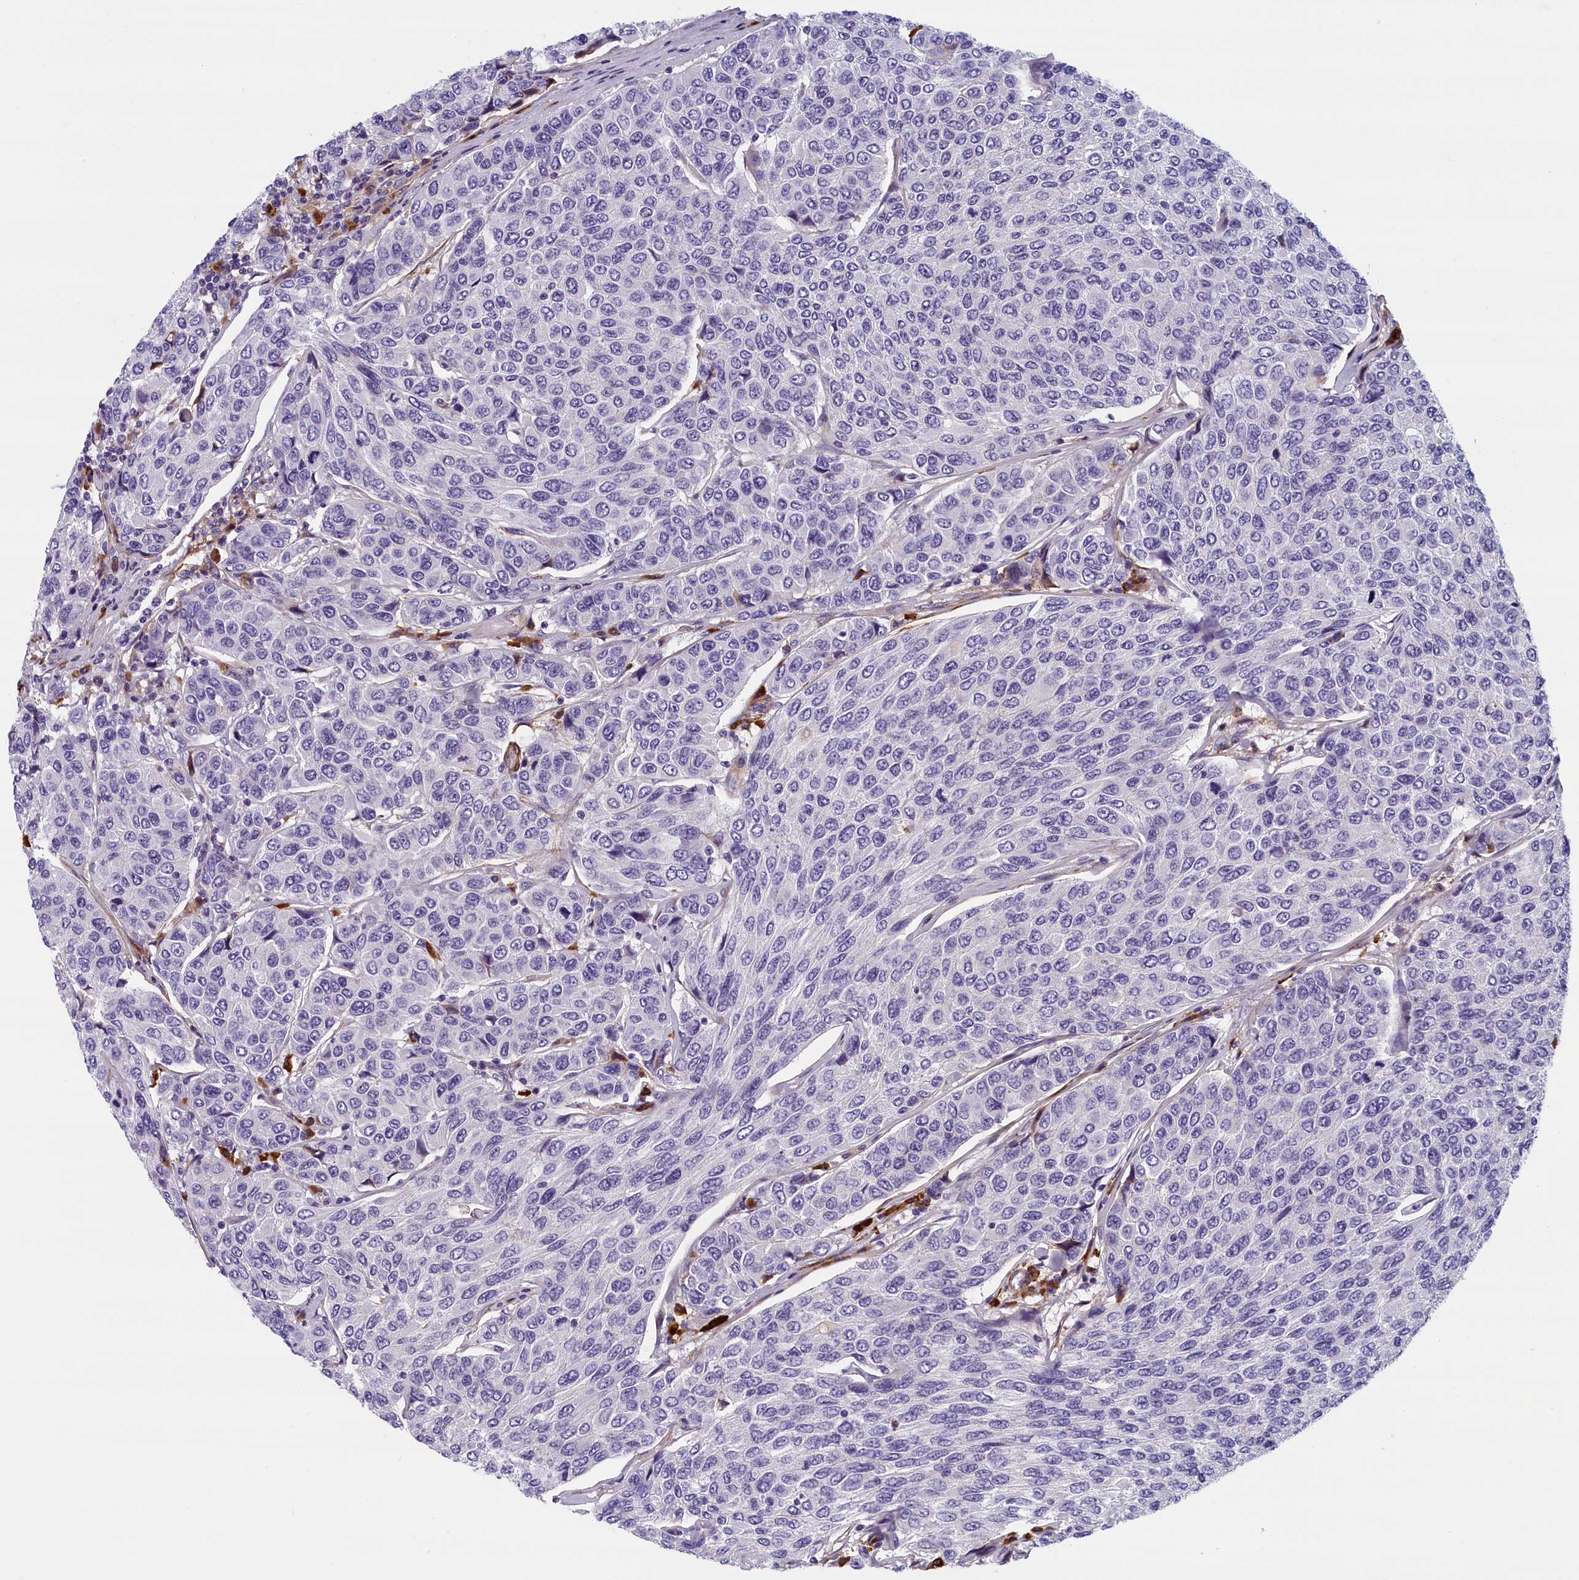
{"staining": {"intensity": "weak", "quantity": "<25%", "location": "cytoplasmic/membranous"}, "tissue": "breast cancer", "cell_type": "Tumor cells", "image_type": "cancer", "snomed": [{"axis": "morphology", "description": "Duct carcinoma"}, {"axis": "topography", "description": "Breast"}], "caption": "Infiltrating ductal carcinoma (breast) stained for a protein using immunohistochemistry demonstrates no staining tumor cells.", "gene": "BCL2L13", "patient": {"sex": "female", "age": 55}}